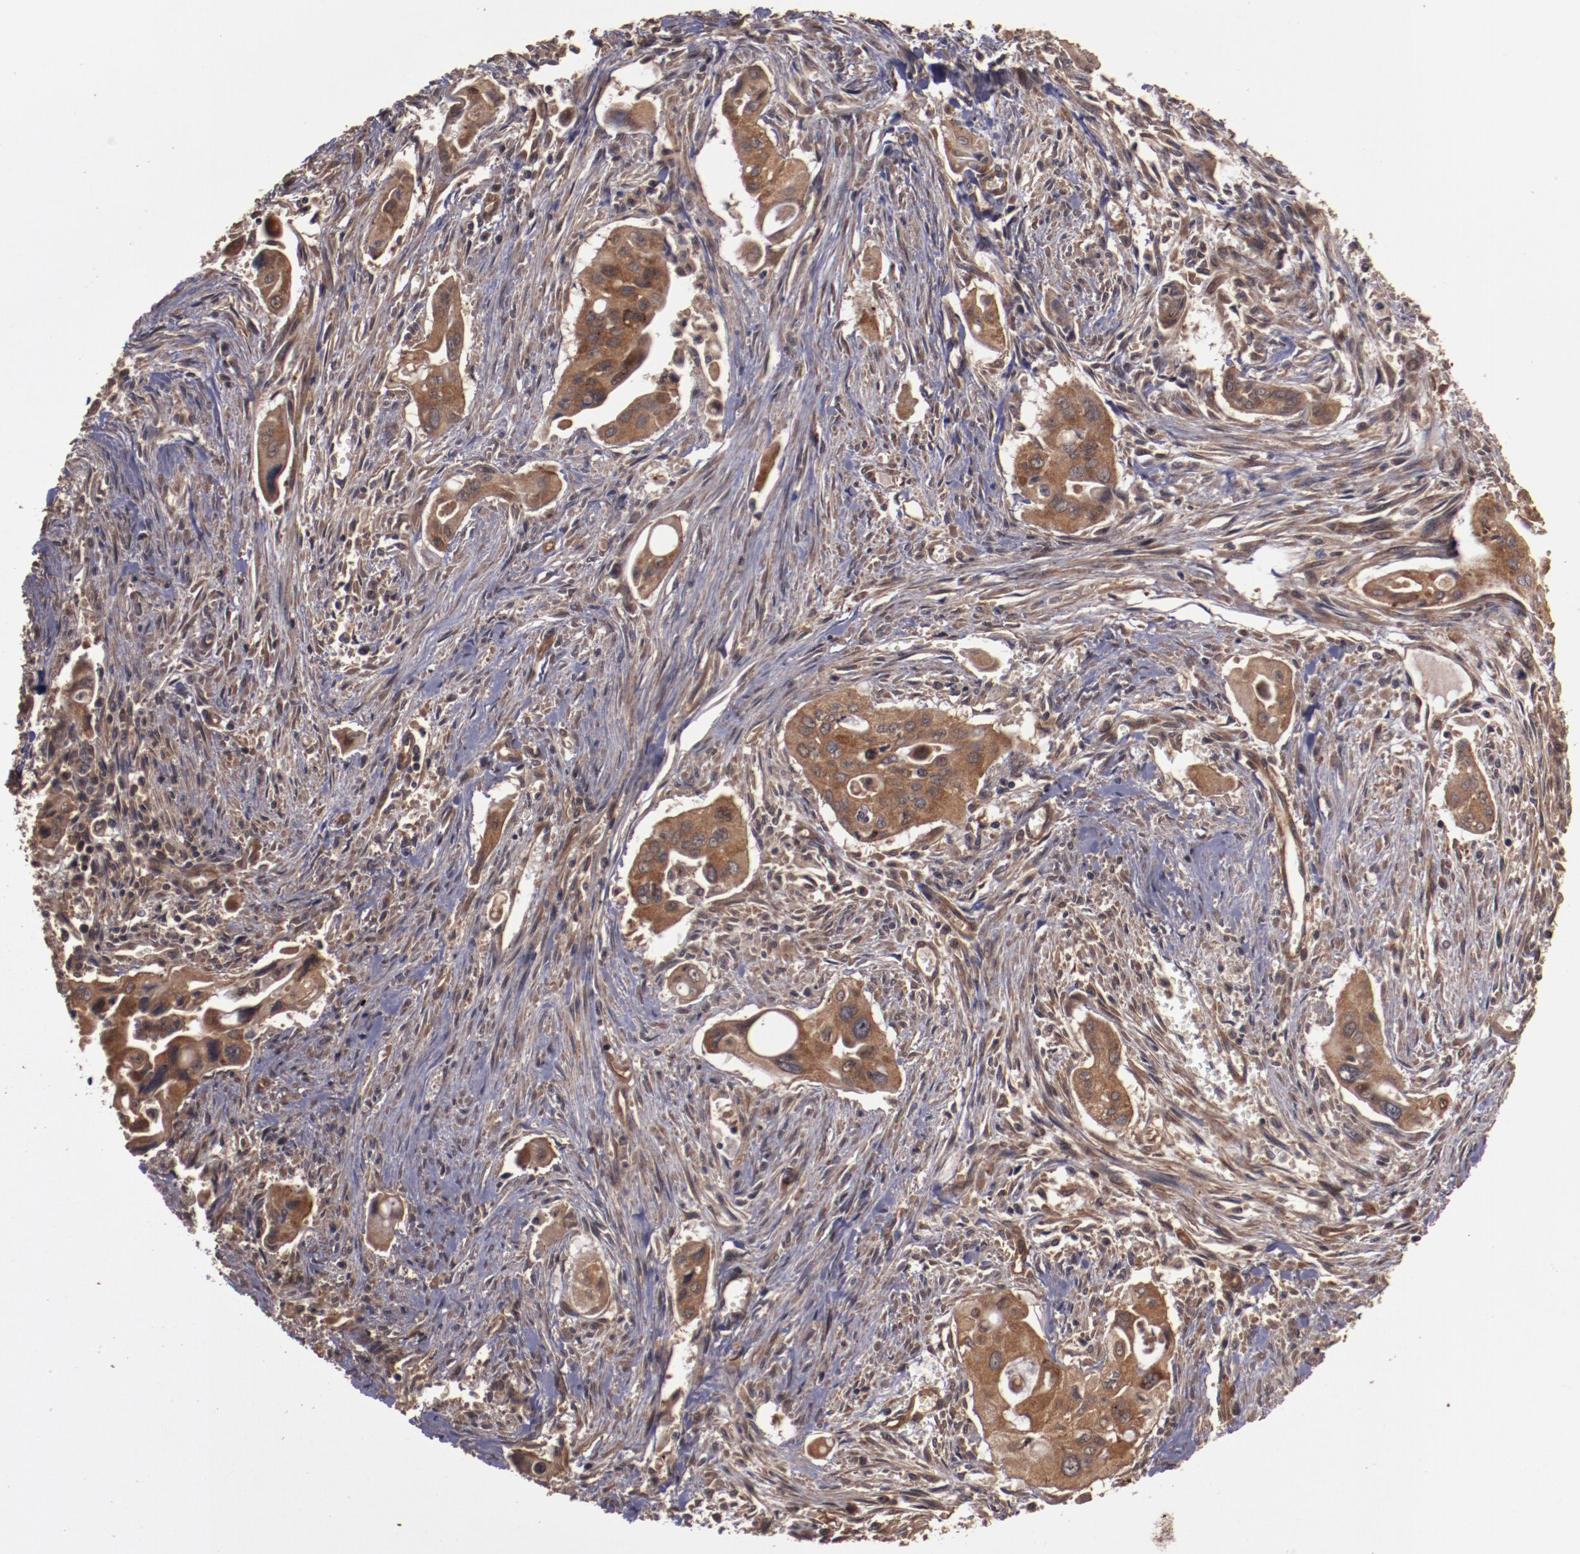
{"staining": {"intensity": "strong", "quantity": ">75%", "location": "cytoplasmic/membranous"}, "tissue": "pancreatic cancer", "cell_type": "Tumor cells", "image_type": "cancer", "snomed": [{"axis": "morphology", "description": "Adenocarcinoma, NOS"}, {"axis": "topography", "description": "Pancreas"}], "caption": "Adenocarcinoma (pancreatic) was stained to show a protein in brown. There is high levels of strong cytoplasmic/membranous expression in approximately >75% of tumor cells. (brown staining indicates protein expression, while blue staining denotes nuclei).", "gene": "TXNDC16", "patient": {"sex": "male", "age": 77}}